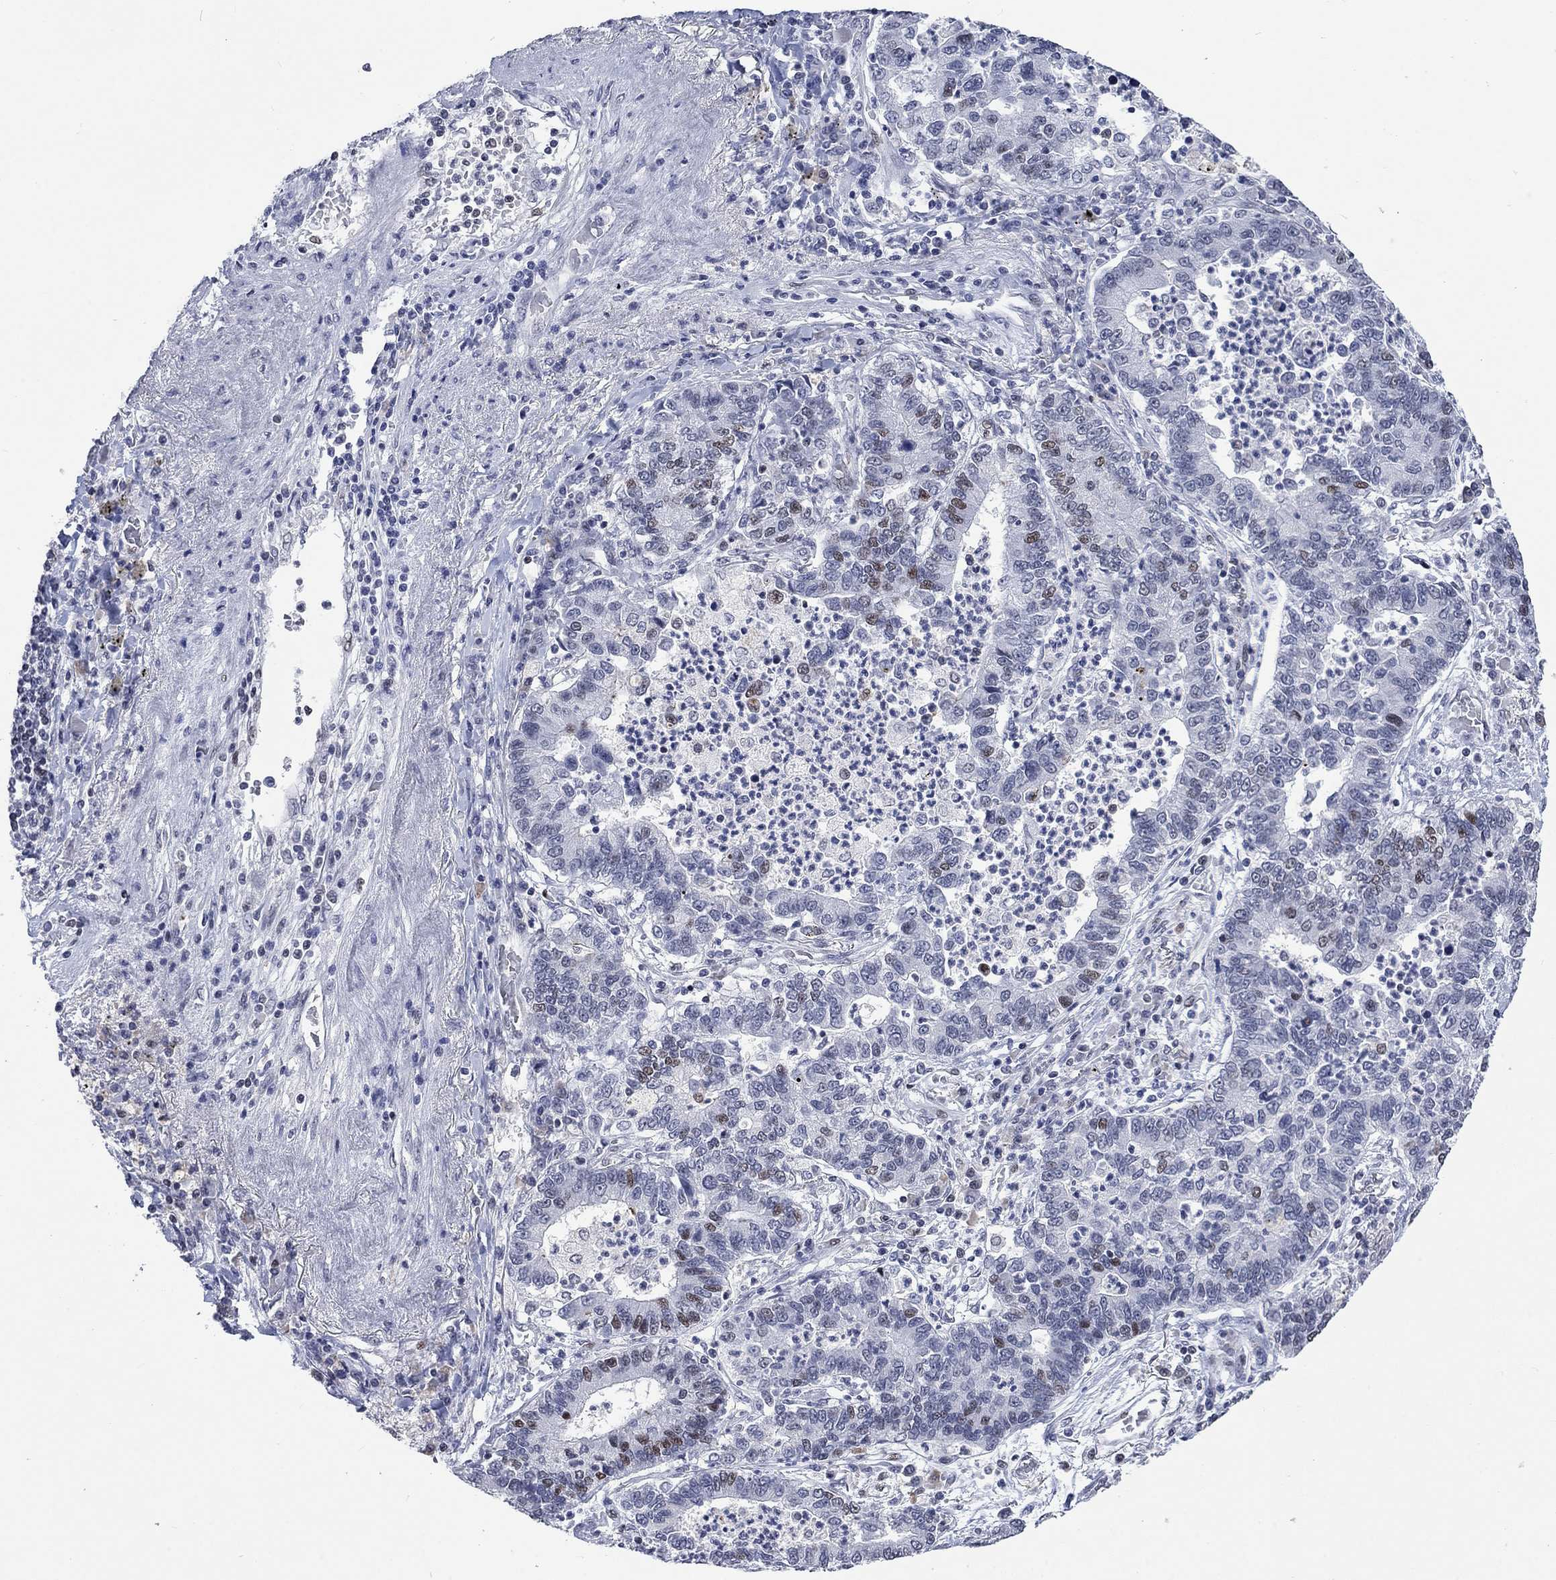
{"staining": {"intensity": "moderate", "quantity": "<25%", "location": "nuclear"}, "tissue": "lung cancer", "cell_type": "Tumor cells", "image_type": "cancer", "snomed": [{"axis": "morphology", "description": "Adenocarcinoma, NOS"}, {"axis": "topography", "description": "Lung"}], "caption": "A micrograph of lung adenocarcinoma stained for a protein reveals moderate nuclear brown staining in tumor cells.", "gene": "HCFC1", "patient": {"sex": "female", "age": 57}}